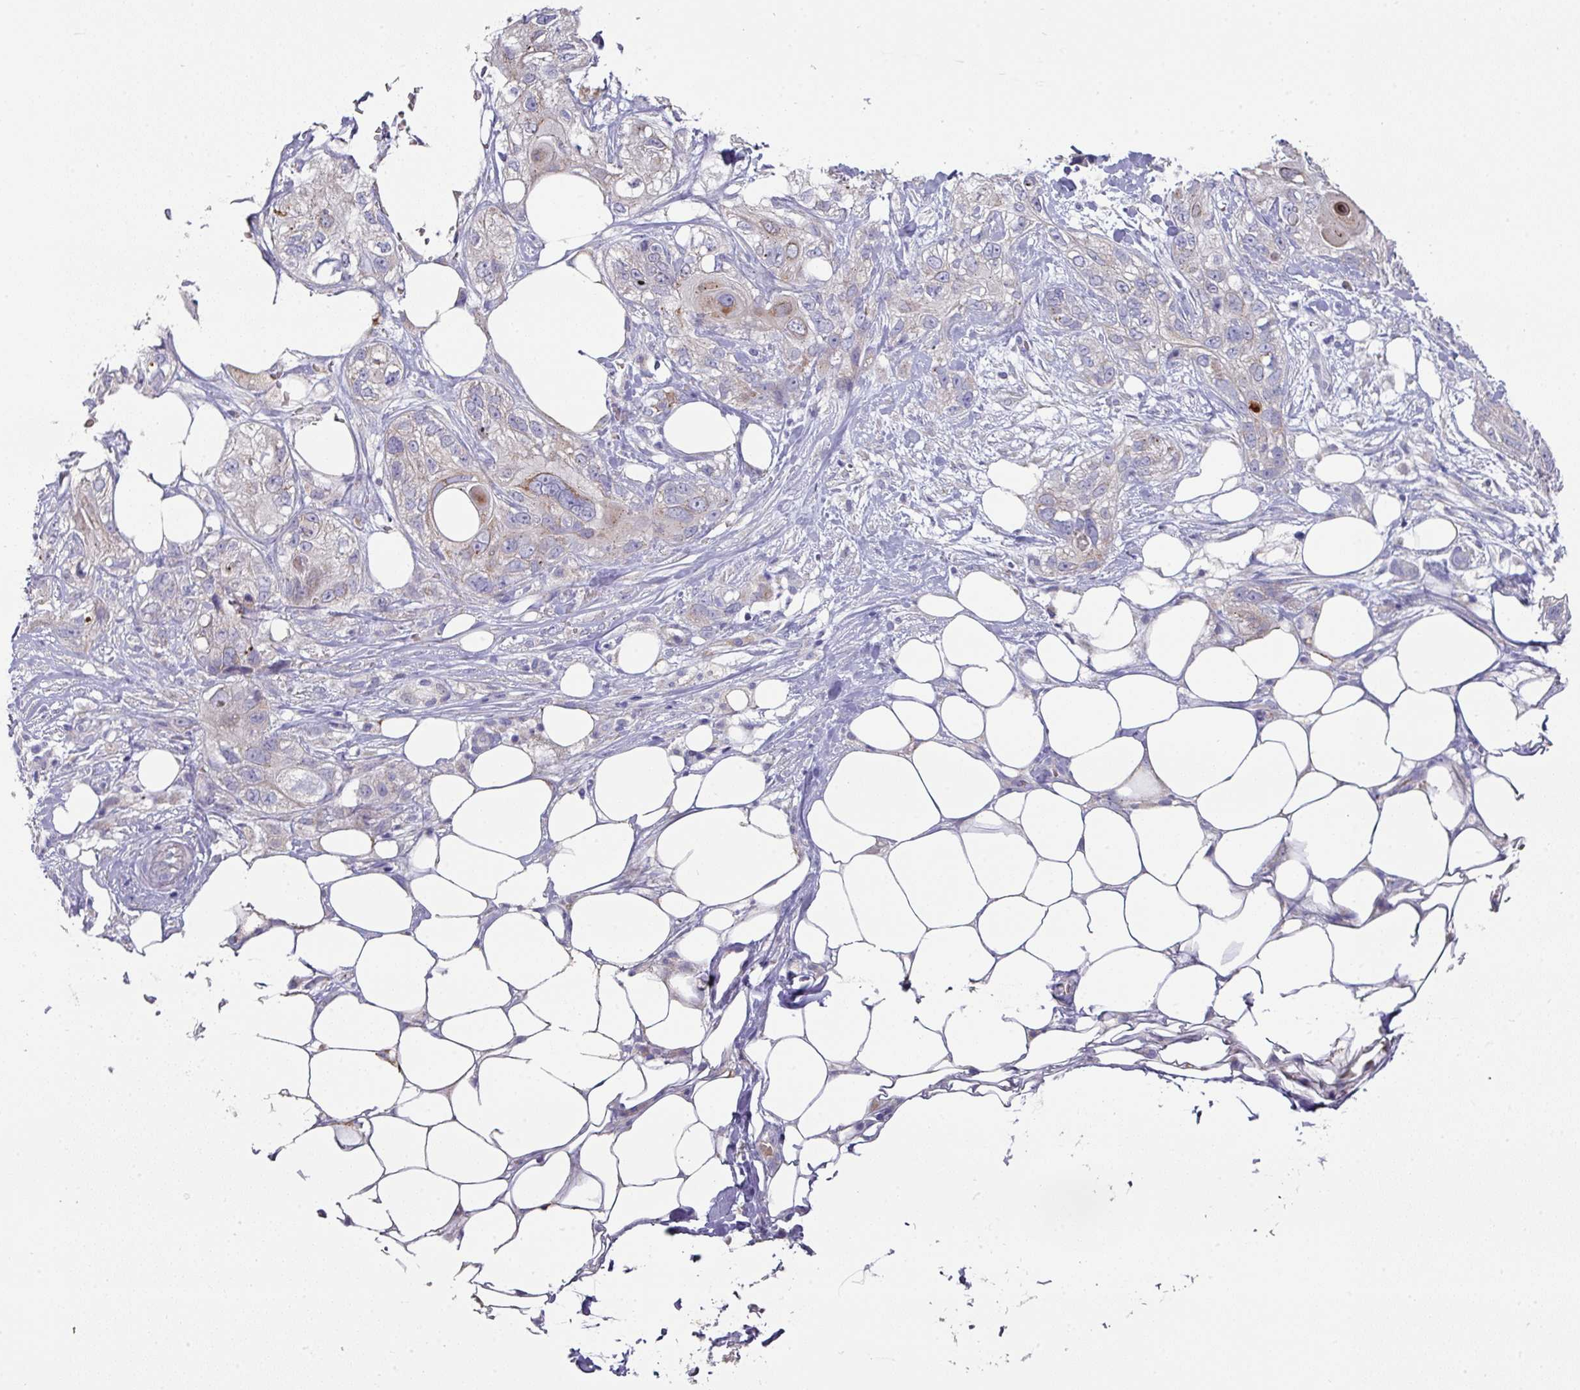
{"staining": {"intensity": "moderate", "quantity": "<25%", "location": "cytoplasmic/membranous"}, "tissue": "skin cancer", "cell_type": "Tumor cells", "image_type": "cancer", "snomed": [{"axis": "morphology", "description": "Normal tissue, NOS"}, {"axis": "morphology", "description": "Squamous cell carcinoma, NOS"}, {"axis": "topography", "description": "Skin"}], "caption": "Approximately <25% of tumor cells in skin cancer (squamous cell carcinoma) exhibit moderate cytoplasmic/membranous protein positivity as visualized by brown immunohistochemical staining.", "gene": "IL4R", "patient": {"sex": "male", "age": 72}}